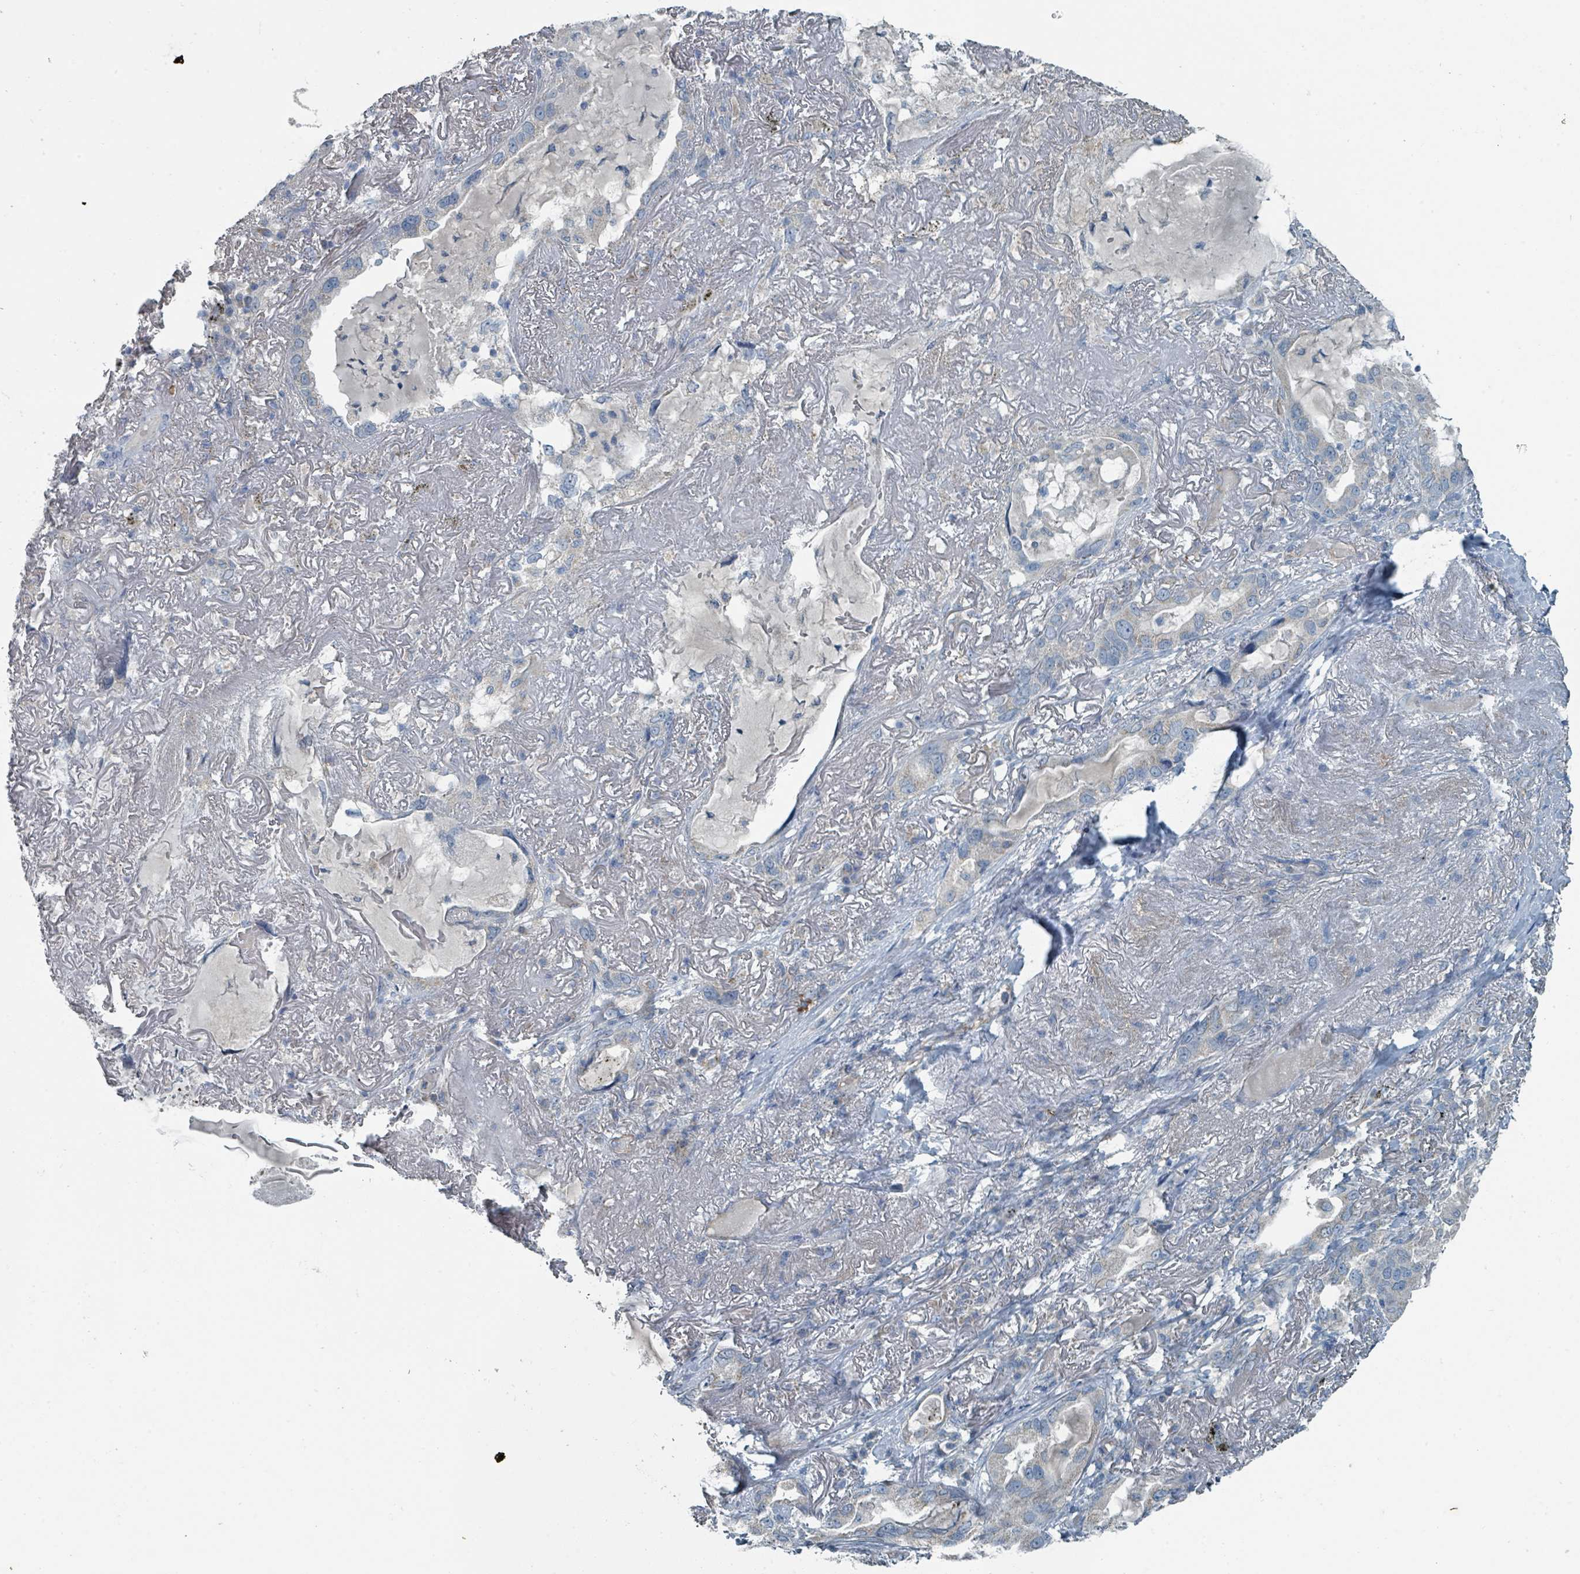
{"staining": {"intensity": "negative", "quantity": "none", "location": "none"}, "tissue": "lung cancer", "cell_type": "Tumor cells", "image_type": "cancer", "snomed": [{"axis": "morphology", "description": "Adenocarcinoma, NOS"}, {"axis": "topography", "description": "Lung"}], "caption": "Tumor cells are negative for brown protein staining in lung cancer (adenocarcinoma). (DAB immunohistochemistry (IHC), high magnification).", "gene": "RASA4", "patient": {"sex": "female", "age": 69}}